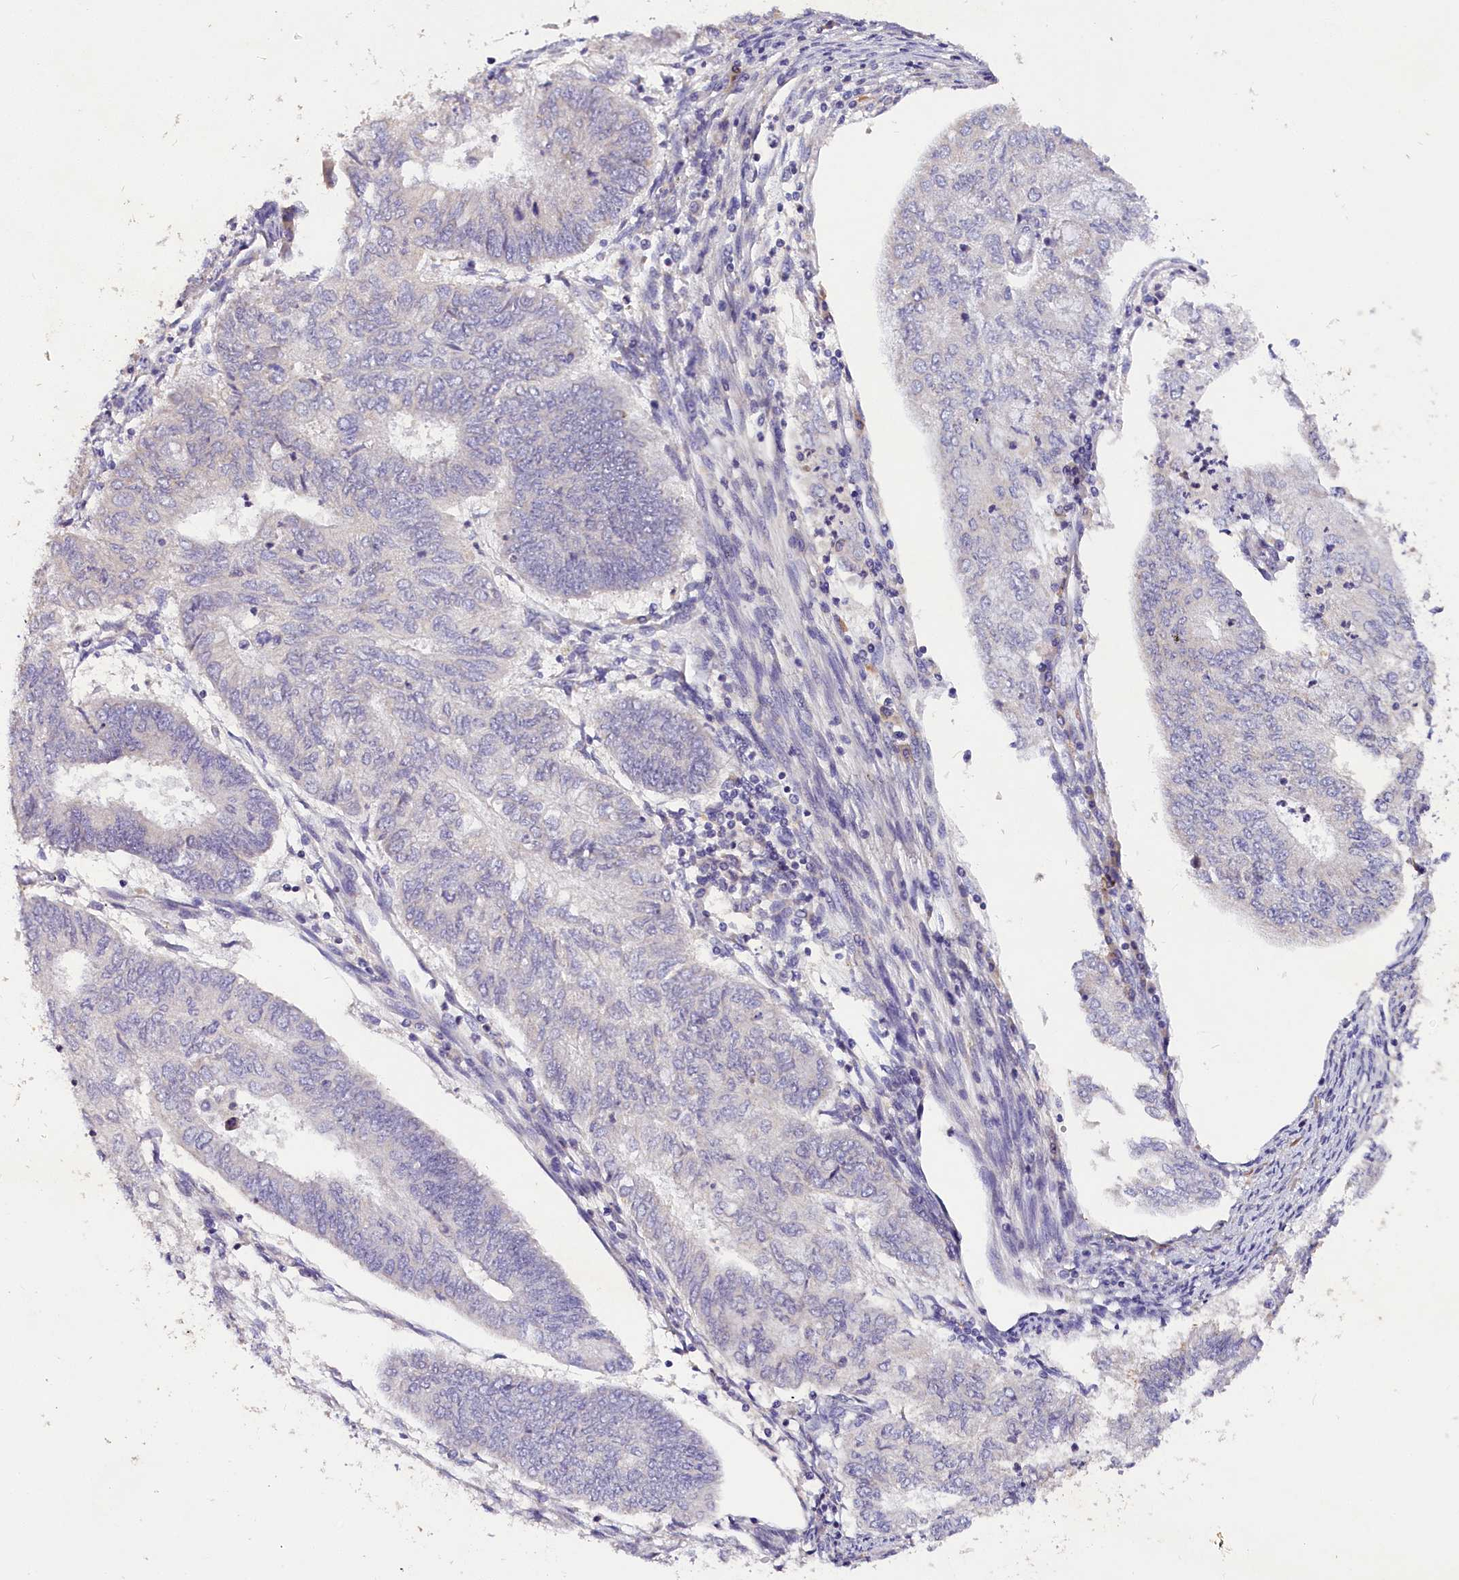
{"staining": {"intensity": "negative", "quantity": "none", "location": "none"}, "tissue": "endometrial cancer", "cell_type": "Tumor cells", "image_type": "cancer", "snomed": [{"axis": "morphology", "description": "Adenocarcinoma, NOS"}, {"axis": "topography", "description": "Endometrium"}], "caption": "Human endometrial cancer stained for a protein using immunohistochemistry (IHC) exhibits no staining in tumor cells.", "gene": "ST7L", "patient": {"sex": "female", "age": 68}}